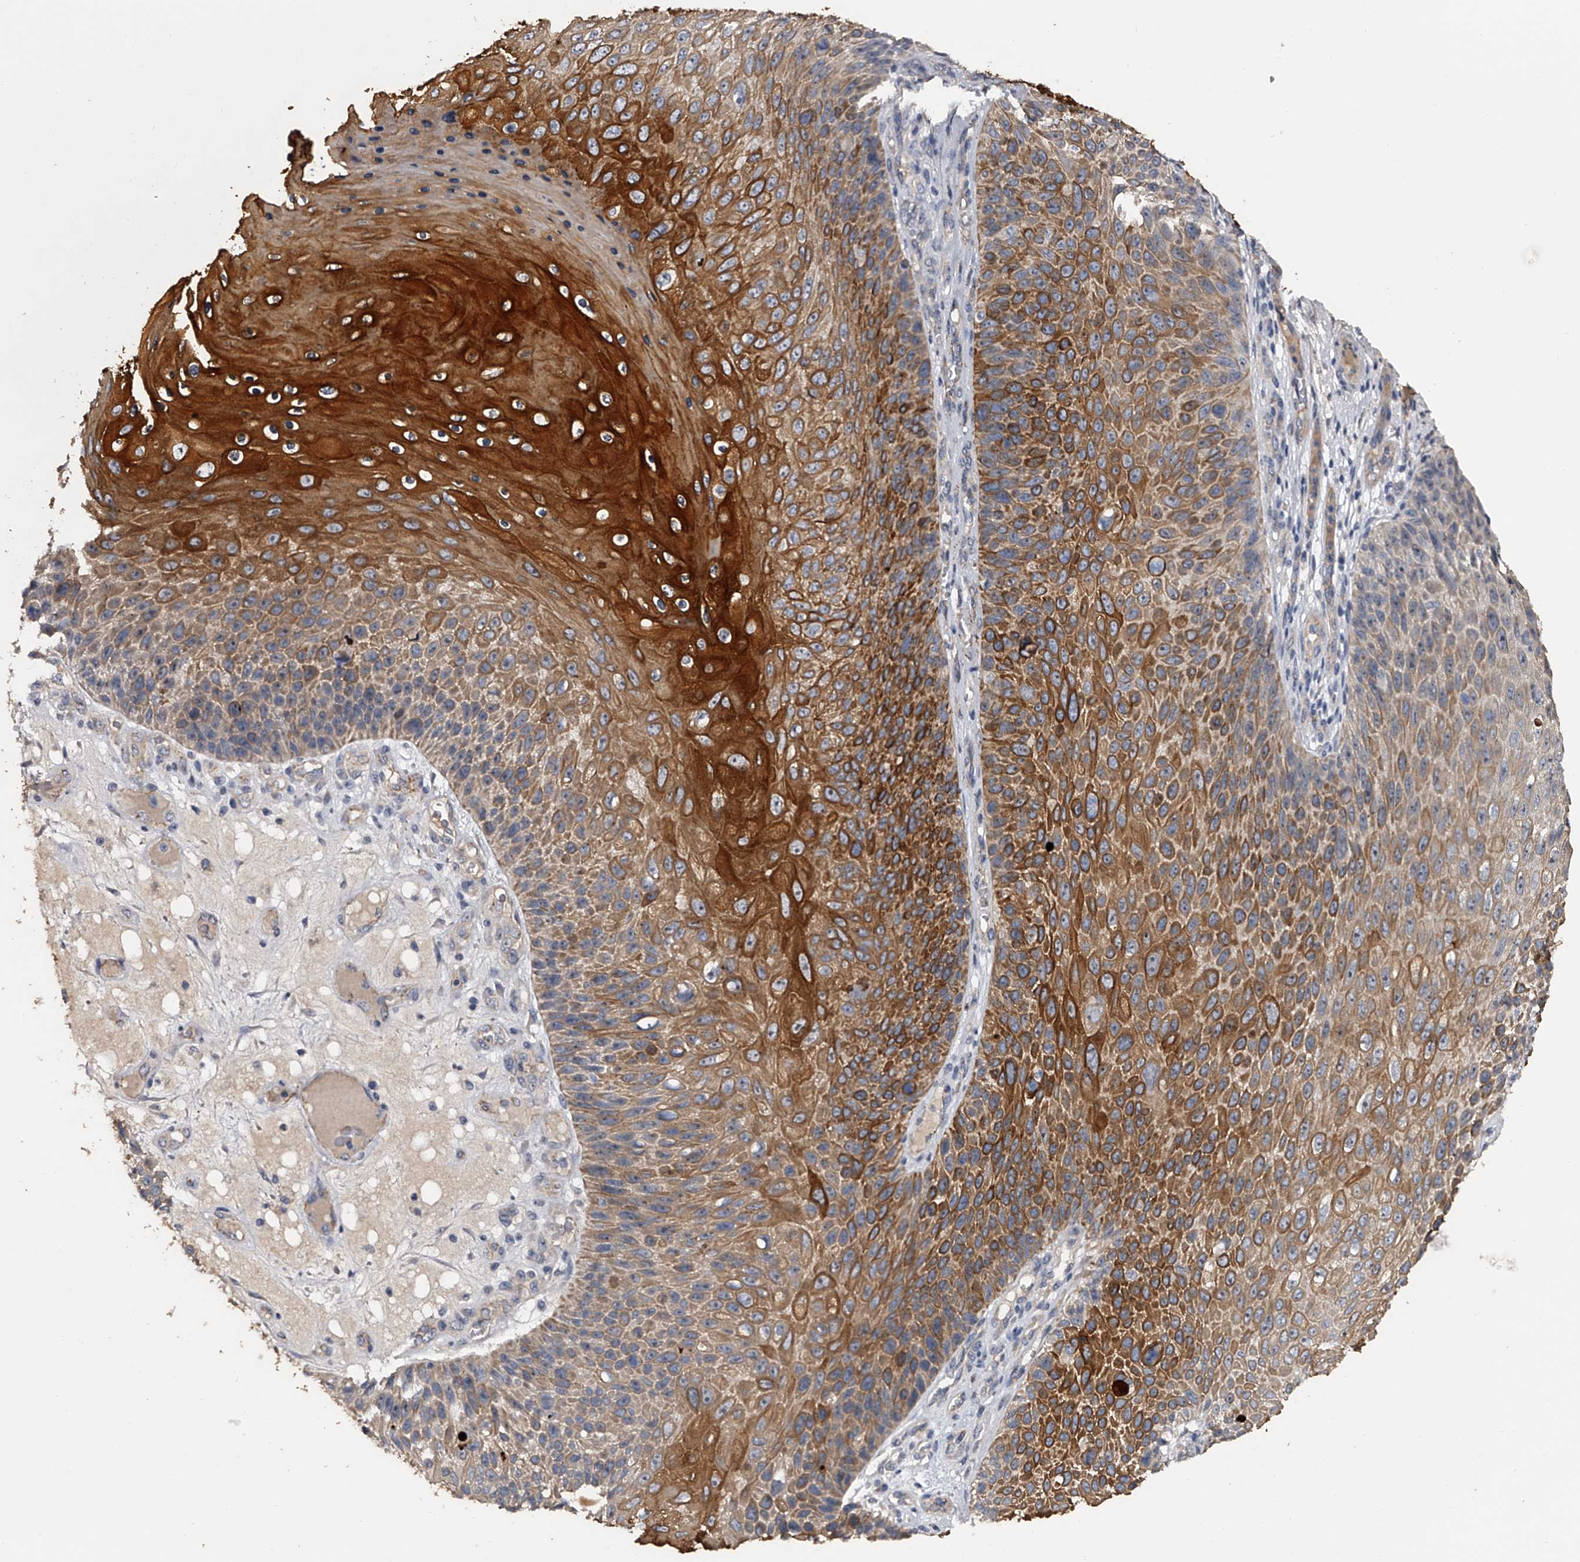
{"staining": {"intensity": "strong", "quantity": ">75%", "location": "cytoplasmic/membranous"}, "tissue": "skin cancer", "cell_type": "Tumor cells", "image_type": "cancer", "snomed": [{"axis": "morphology", "description": "Squamous cell carcinoma, NOS"}, {"axis": "topography", "description": "Skin"}], "caption": "Protein expression by immunohistochemistry demonstrates strong cytoplasmic/membranous expression in about >75% of tumor cells in skin cancer.", "gene": "MDN1", "patient": {"sex": "female", "age": 88}}